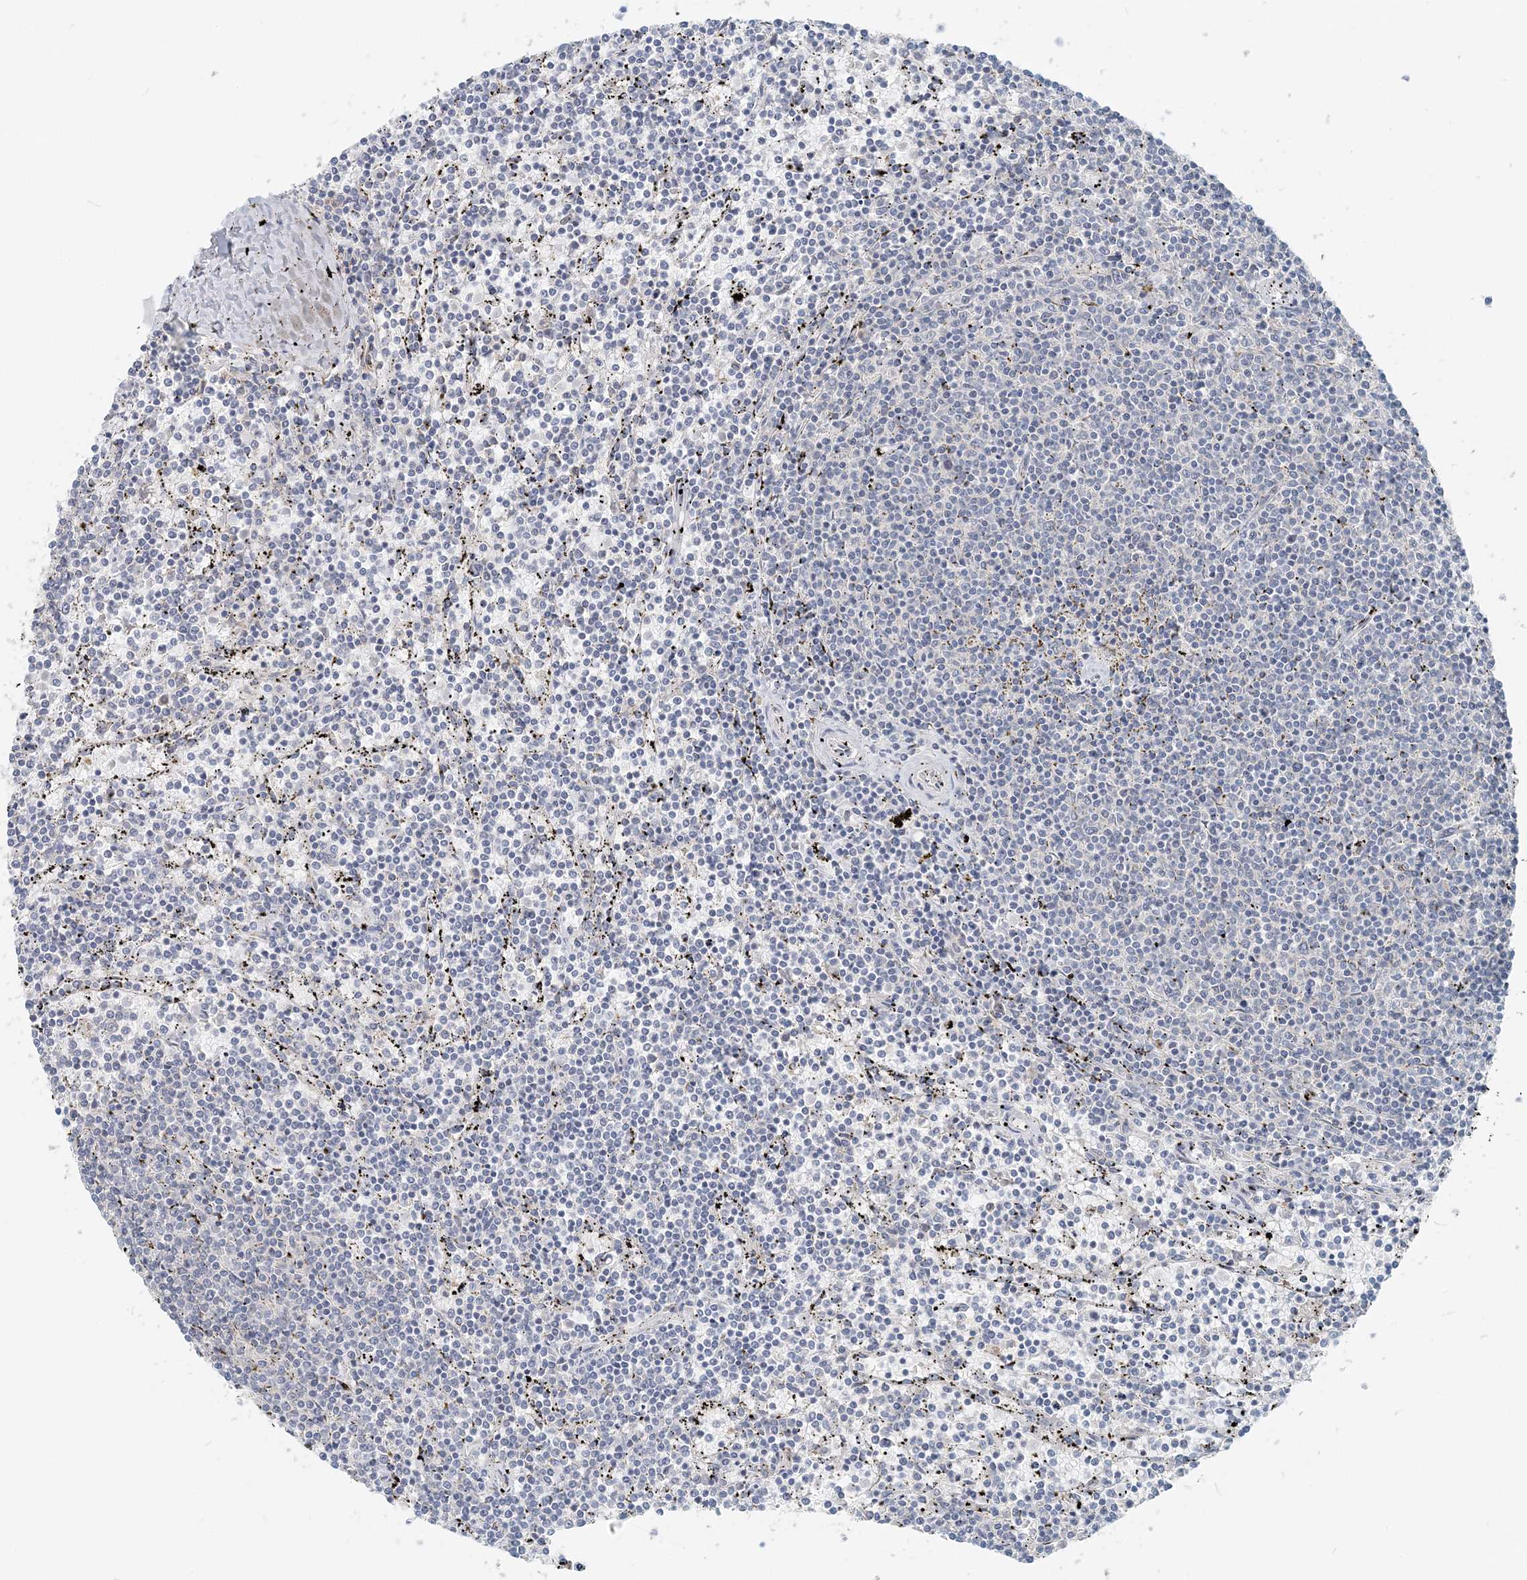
{"staining": {"intensity": "negative", "quantity": "none", "location": "none"}, "tissue": "lymphoma", "cell_type": "Tumor cells", "image_type": "cancer", "snomed": [{"axis": "morphology", "description": "Malignant lymphoma, non-Hodgkin's type, Low grade"}, {"axis": "topography", "description": "Spleen"}], "caption": "The immunohistochemistry photomicrograph has no significant positivity in tumor cells of low-grade malignant lymphoma, non-Hodgkin's type tissue.", "gene": "NAA11", "patient": {"sex": "female", "age": 50}}